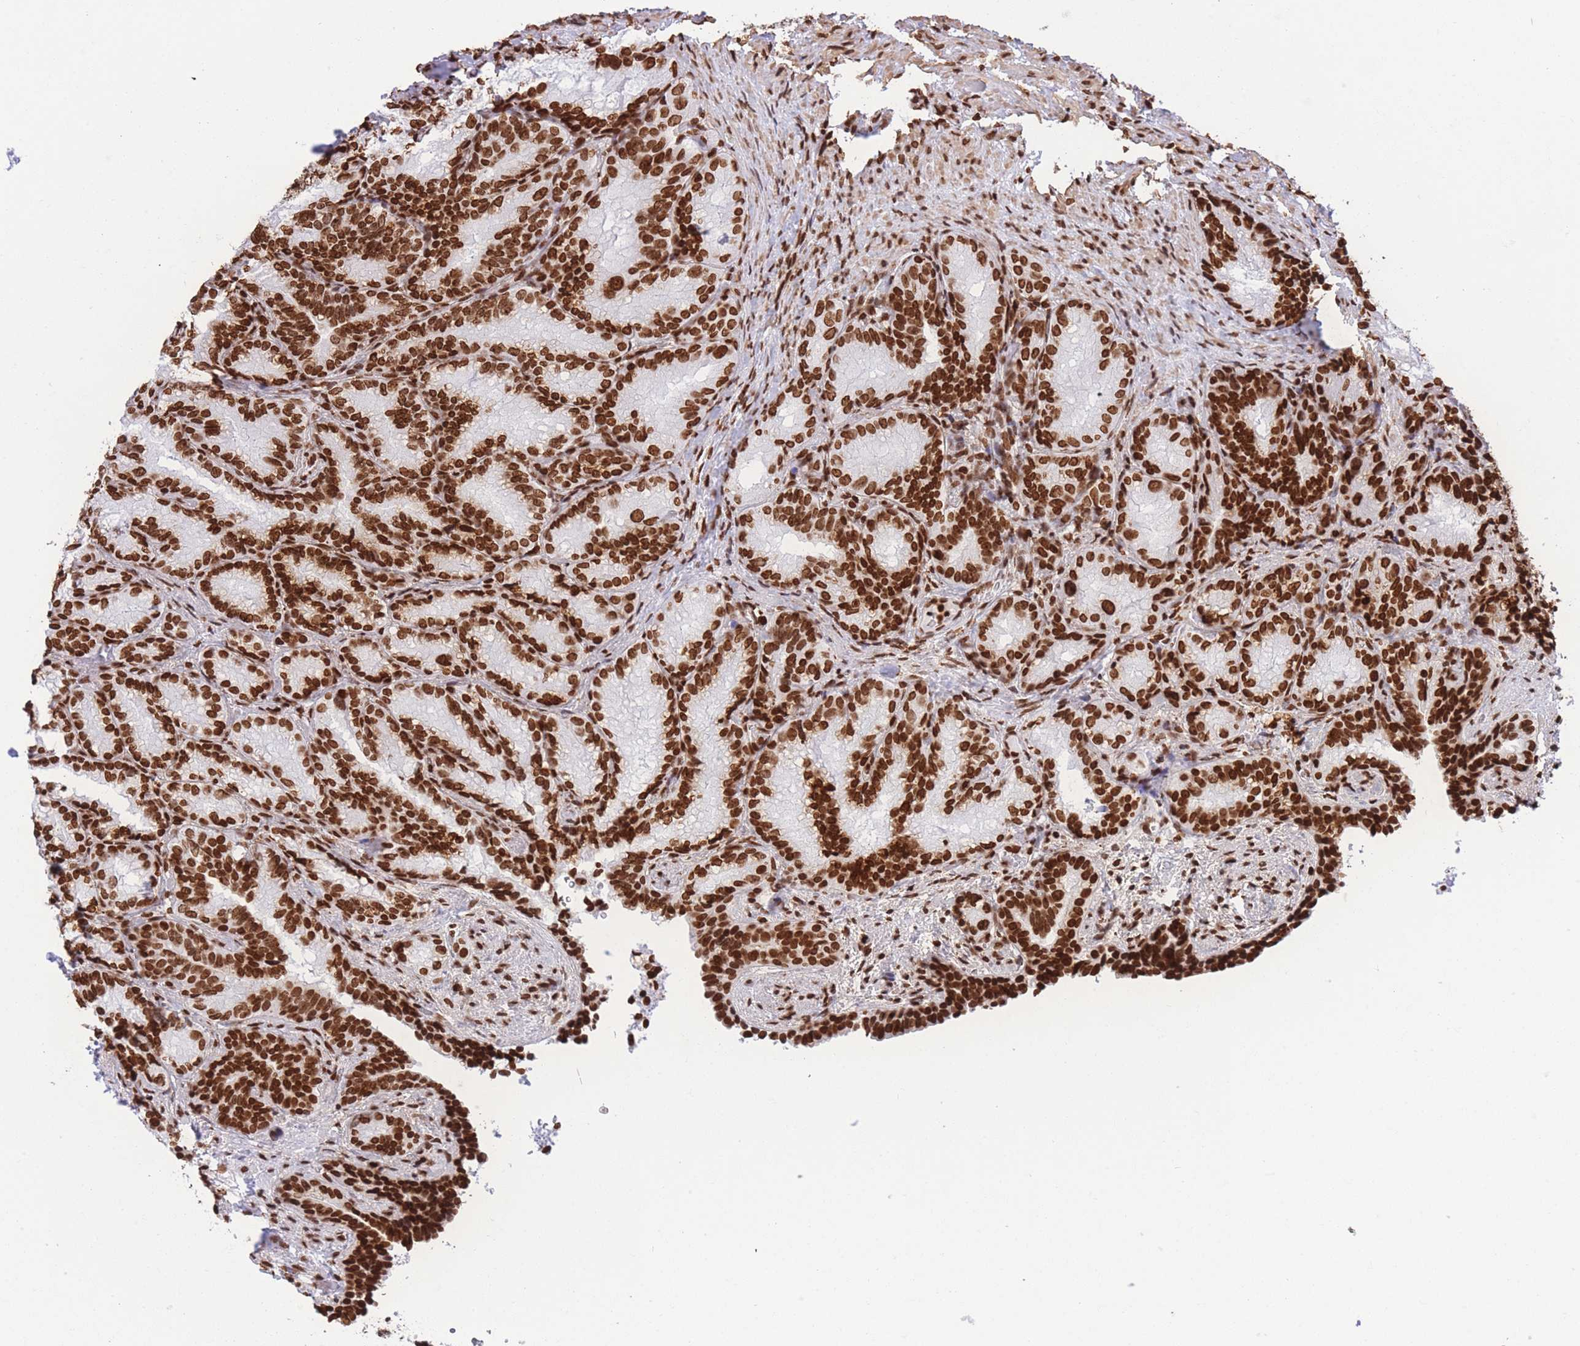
{"staining": {"intensity": "strong", "quantity": ">75%", "location": "nuclear"}, "tissue": "seminal vesicle", "cell_type": "Glandular cells", "image_type": "normal", "snomed": [{"axis": "morphology", "description": "Normal tissue, NOS"}, {"axis": "topography", "description": "Seminal veicle"}], "caption": "Immunohistochemical staining of unremarkable seminal vesicle displays strong nuclear protein expression in about >75% of glandular cells. The protein is stained brown, and the nuclei are stained in blue (DAB (3,3'-diaminobenzidine) IHC with brightfield microscopy, high magnification).", "gene": "H2BC10", "patient": {"sex": "male", "age": 58}}